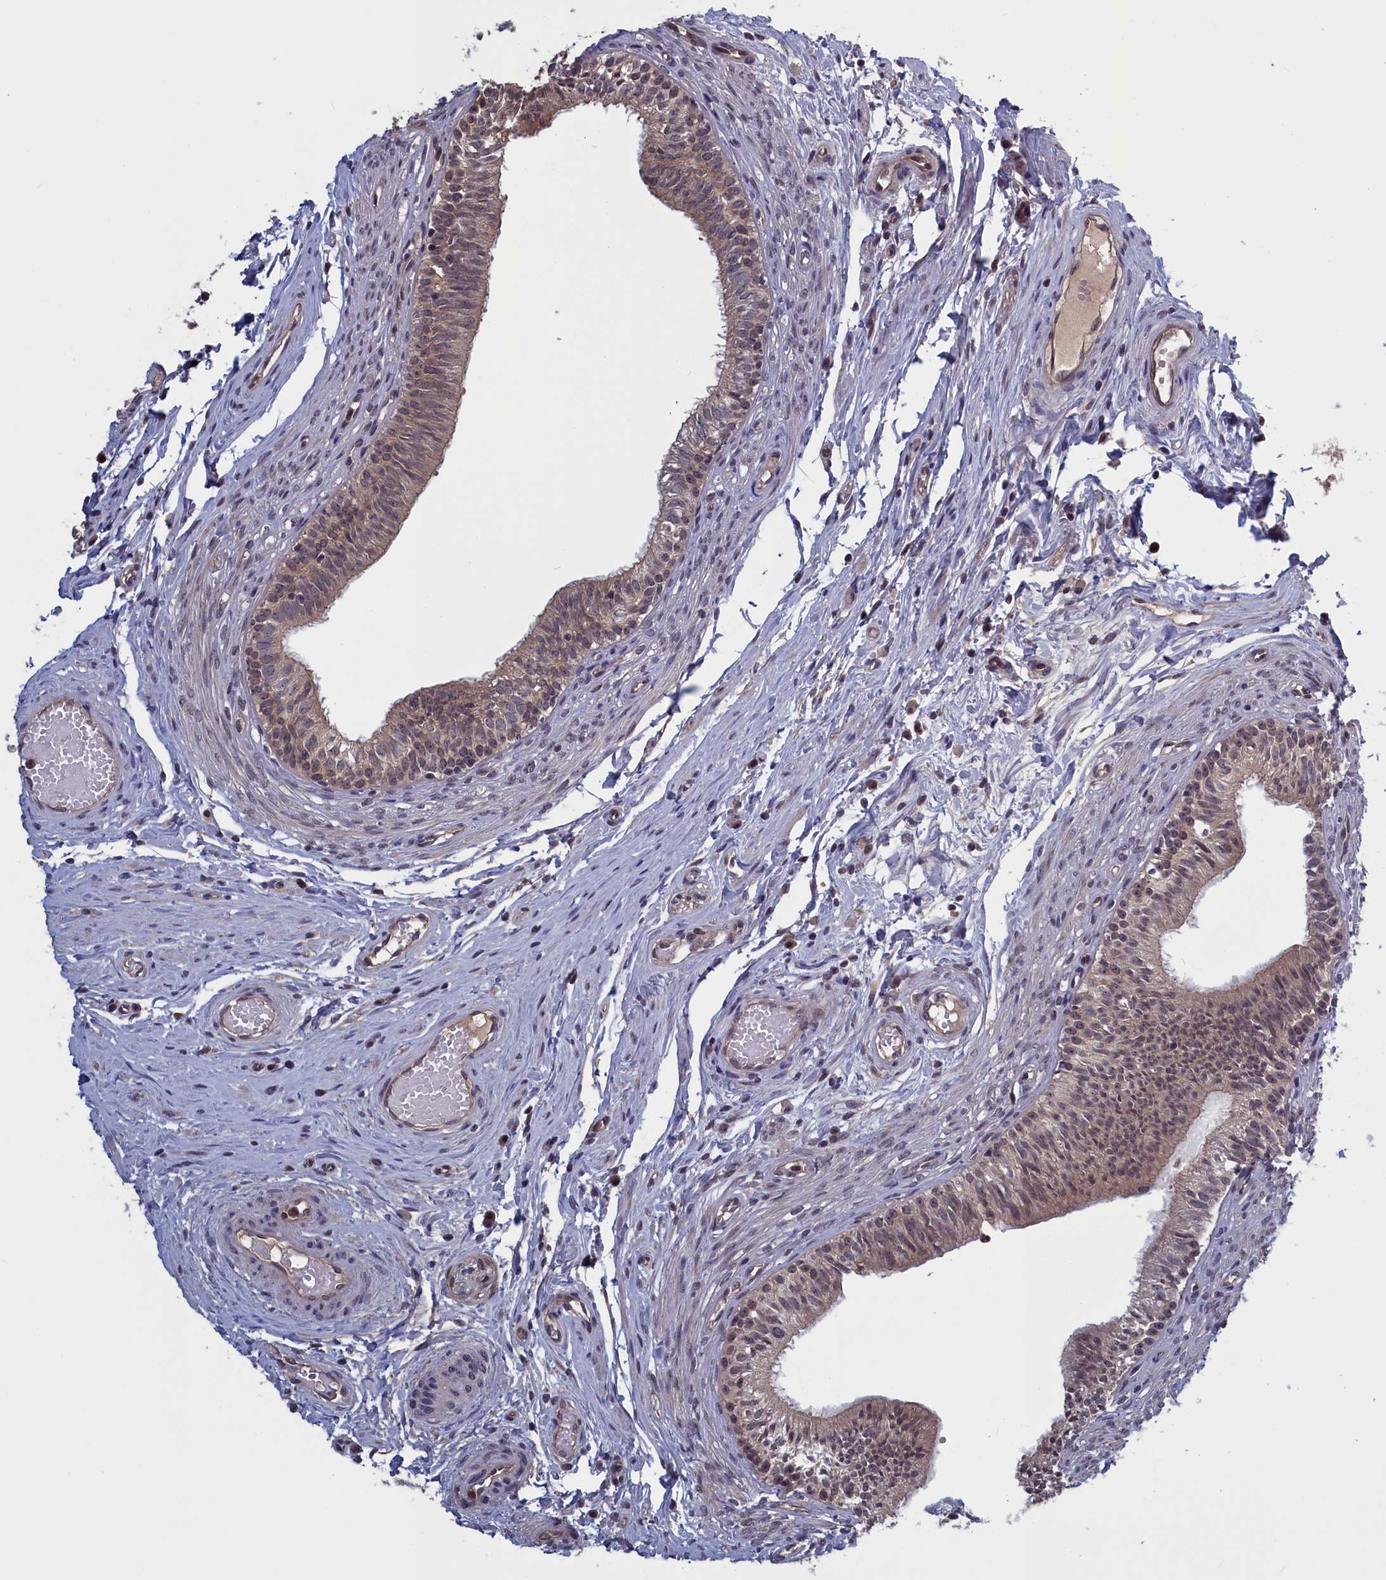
{"staining": {"intensity": "weak", "quantity": "<25%", "location": "cytoplasmic/membranous,nuclear"}, "tissue": "epididymis", "cell_type": "Glandular cells", "image_type": "normal", "snomed": [{"axis": "morphology", "description": "Normal tissue, NOS"}, {"axis": "topography", "description": "Epididymis, spermatic cord, NOS"}], "caption": "Photomicrograph shows no significant protein positivity in glandular cells of unremarkable epididymis.", "gene": "PLP2", "patient": {"sex": "male", "age": 22}}